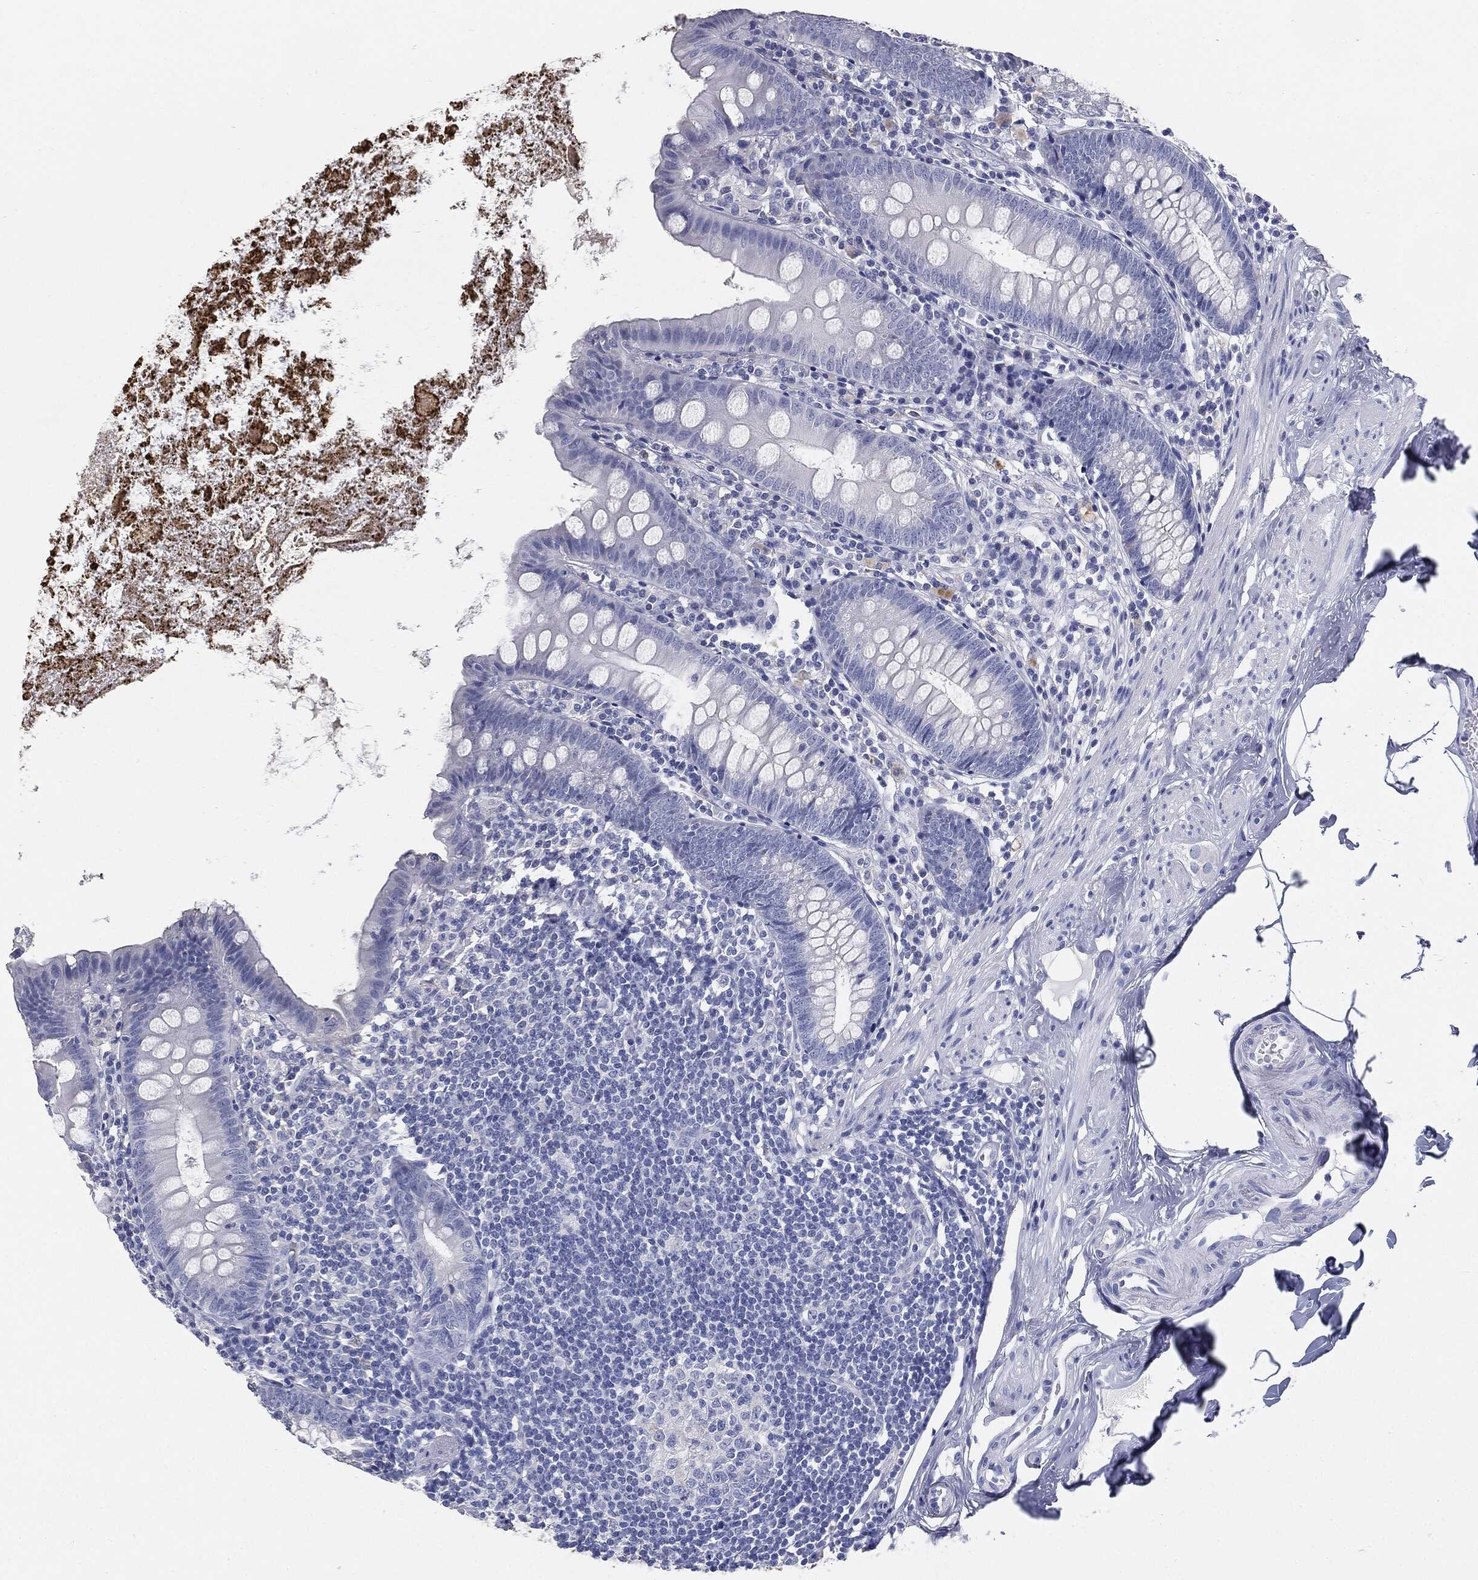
{"staining": {"intensity": "negative", "quantity": "none", "location": "none"}, "tissue": "appendix", "cell_type": "Glandular cells", "image_type": "normal", "snomed": [{"axis": "morphology", "description": "Normal tissue, NOS"}, {"axis": "topography", "description": "Appendix"}], "caption": "This is a micrograph of immunohistochemistry (IHC) staining of unremarkable appendix, which shows no staining in glandular cells.", "gene": "CUZD1", "patient": {"sex": "female", "age": 82}}